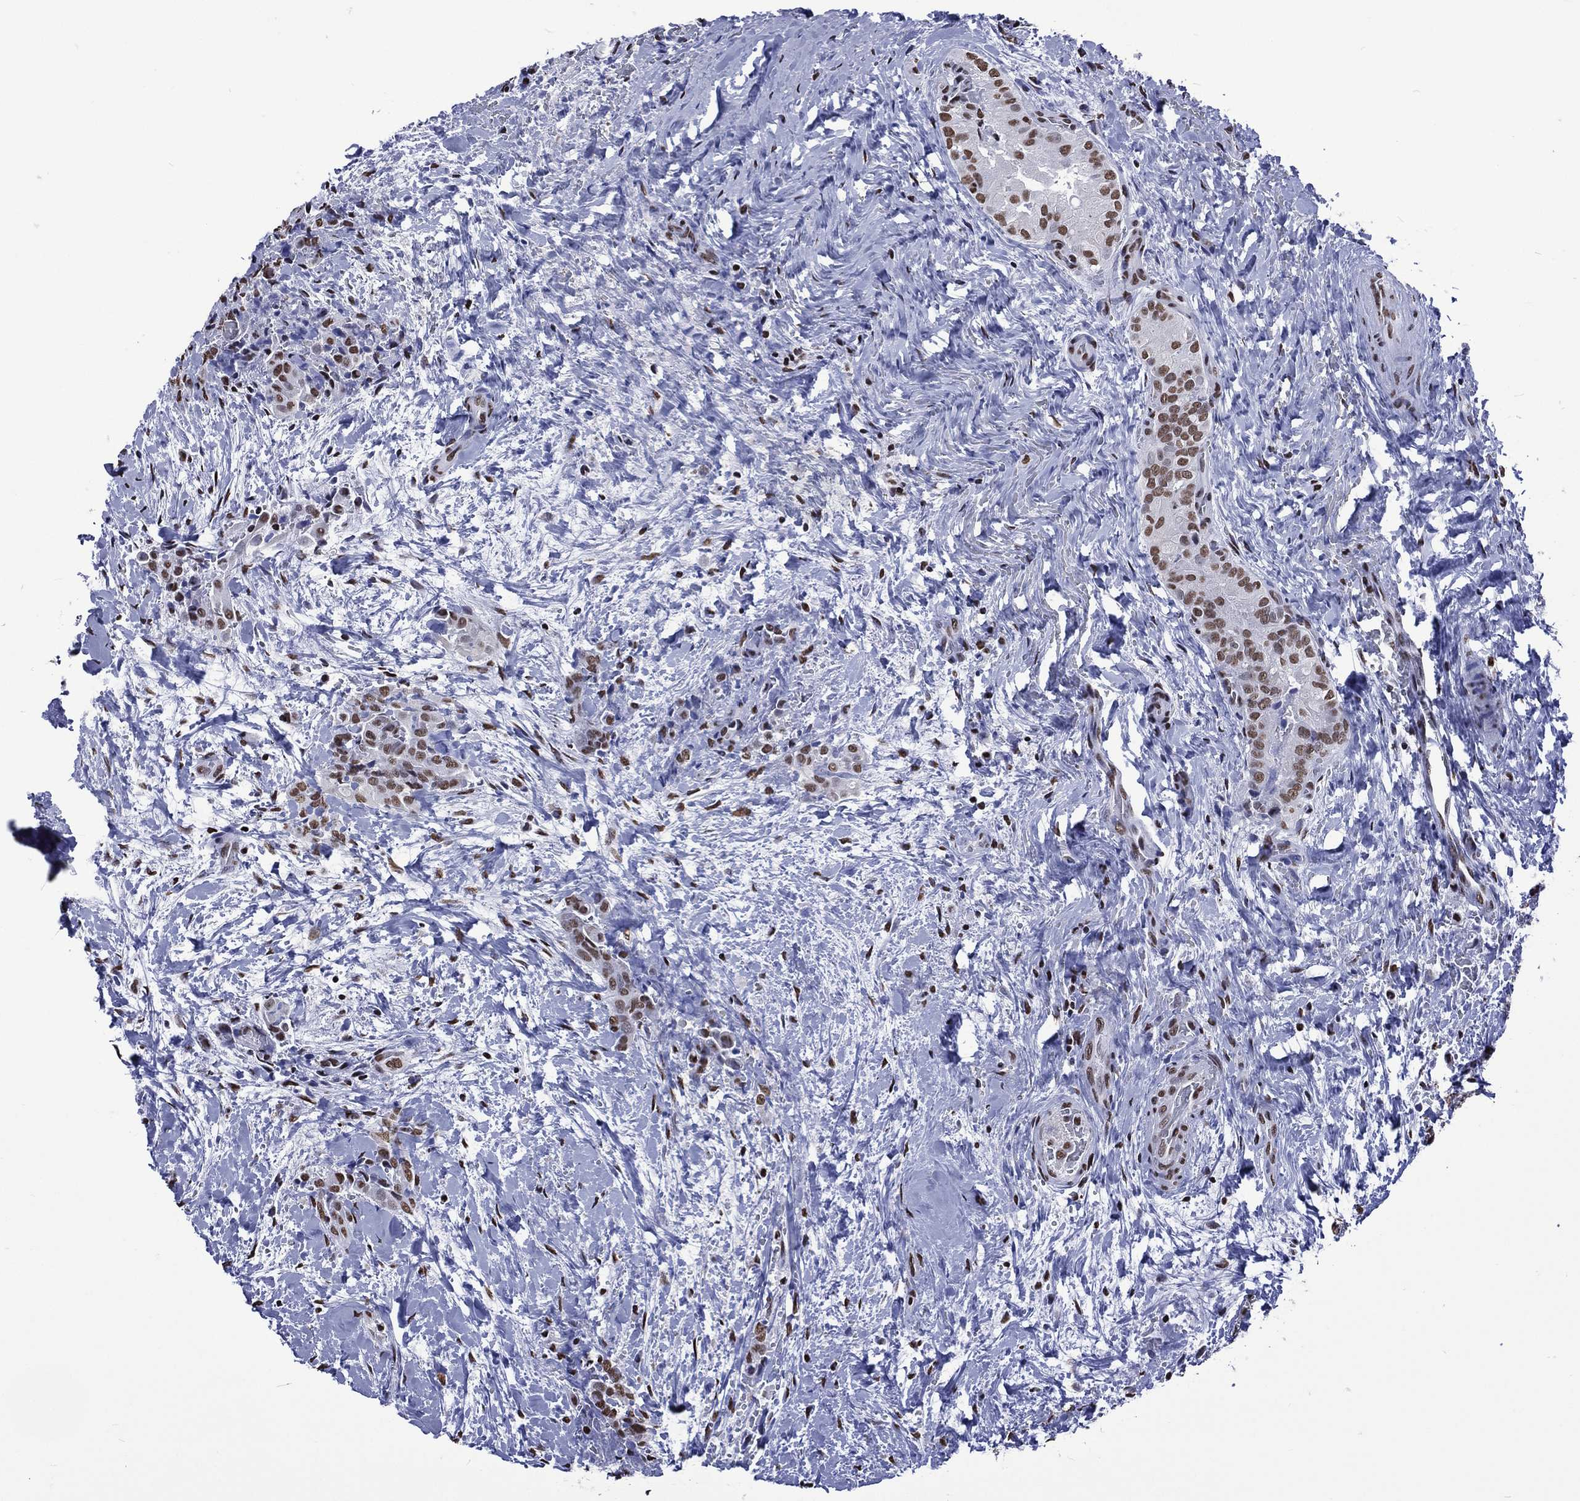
{"staining": {"intensity": "moderate", "quantity": ">75%", "location": "nuclear"}, "tissue": "thyroid cancer", "cell_type": "Tumor cells", "image_type": "cancer", "snomed": [{"axis": "morphology", "description": "Papillary adenocarcinoma, NOS"}, {"axis": "topography", "description": "Thyroid gland"}], "caption": "Papillary adenocarcinoma (thyroid) tissue exhibits moderate nuclear positivity in approximately >75% of tumor cells", "gene": "RETREG2", "patient": {"sex": "male", "age": 61}}